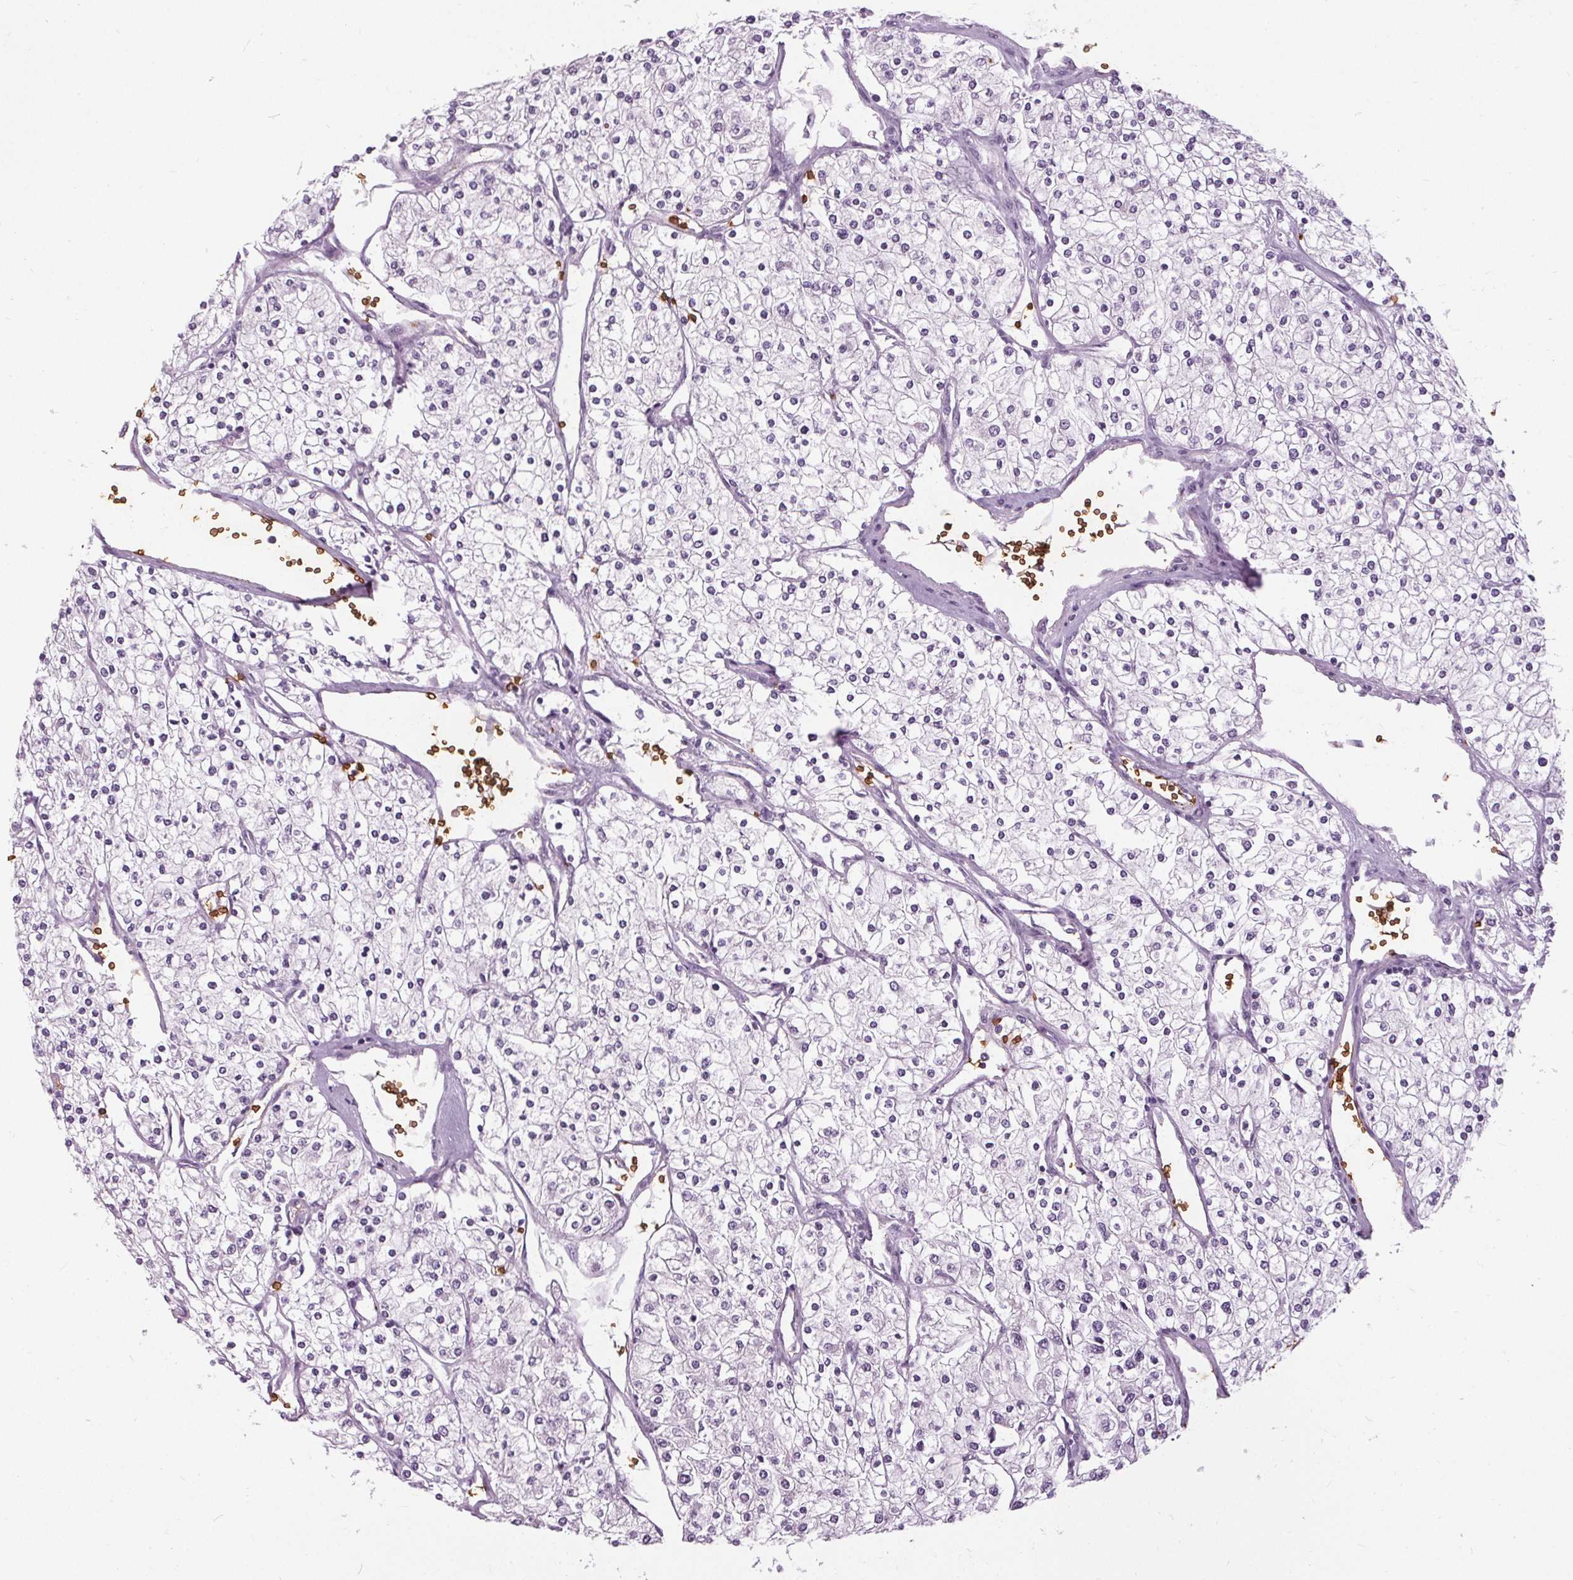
{"staining": {"intensity": "negative", "quantity": "none", "location": "none"}, "tissue": "renal cancer", "cell_type": "Tumor cells", "image_type": "cancer", "snomed": [{"axis": "morphology", "description": "Adenocarcinoma, NOS"}, {"axis": "topography", "description": "Kidney"}], "caption": "The micrograph exhibits no staining of tumor cells in renal adenocarcinoma. Nuclei are stained in blue.", "gene": "SLC4A1", "patient": {"sex": "male", "age": 80}}